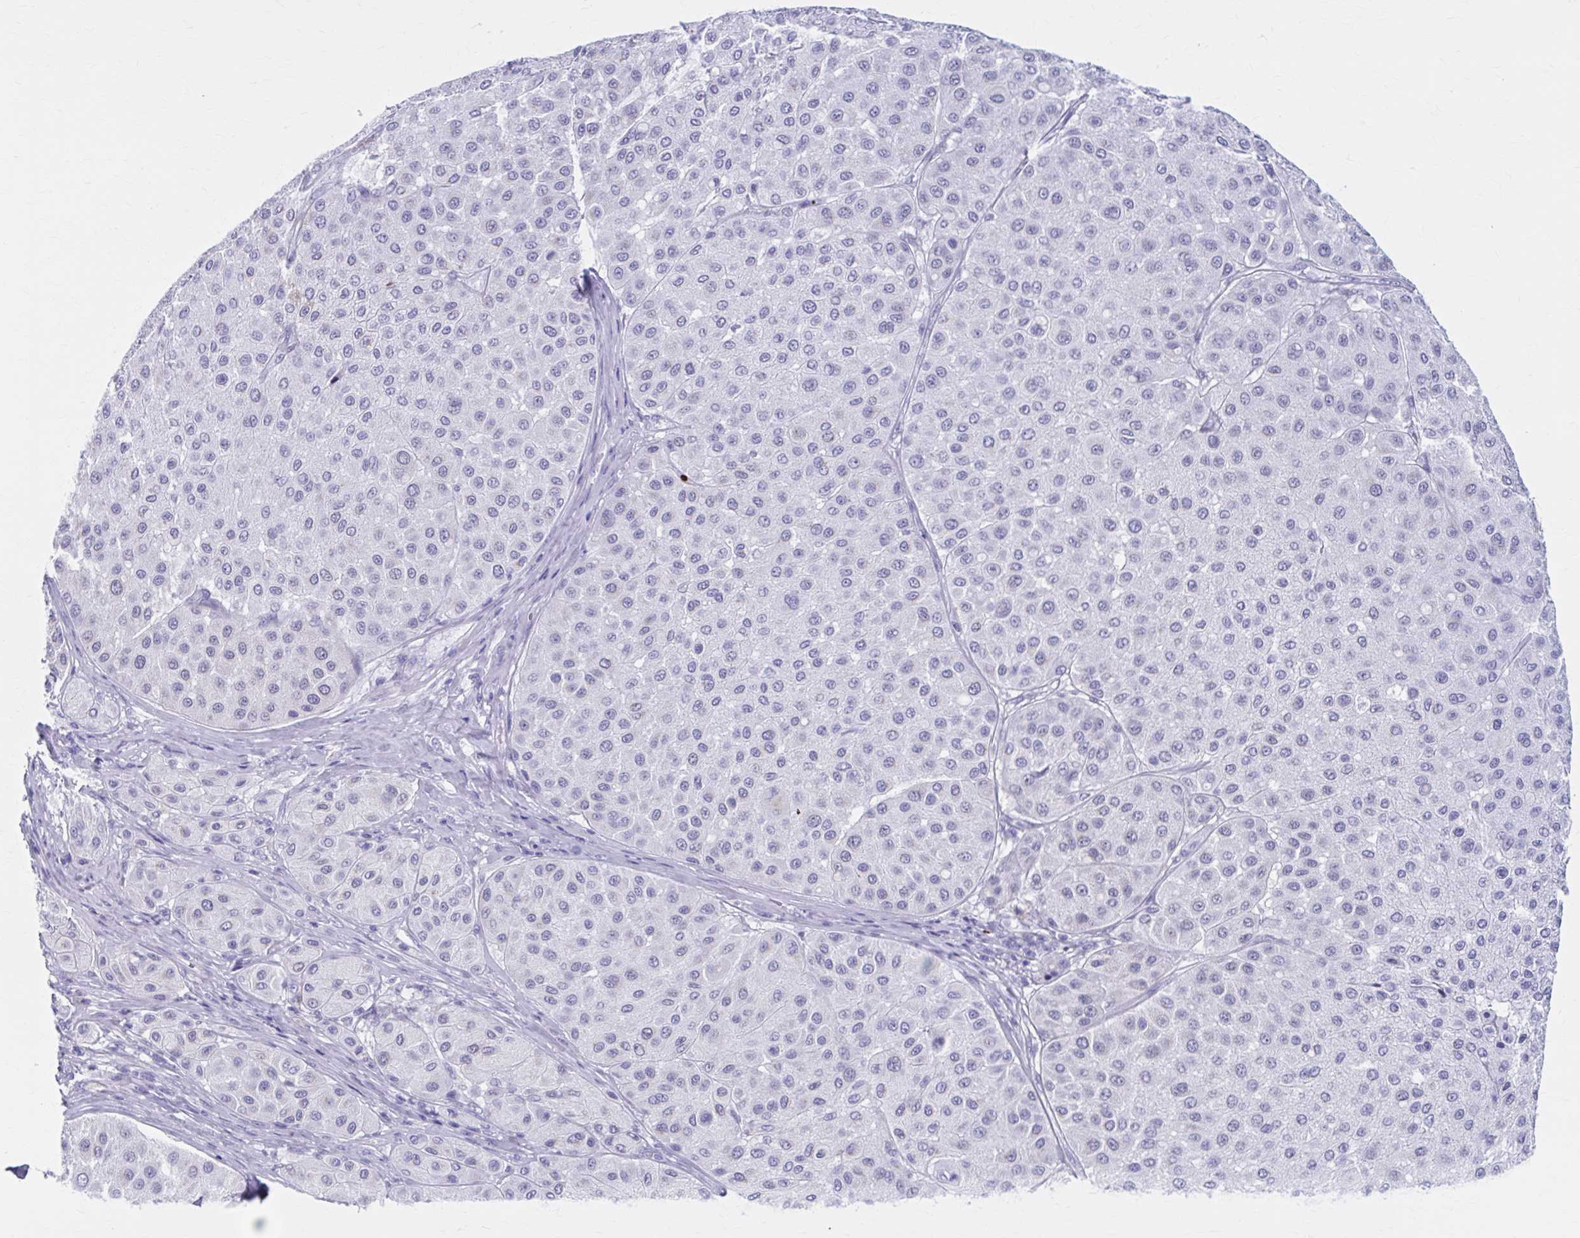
{"staining": {"intensity": "negative", "quantity": "none", "location": "none"}, "tissue": "melanoma", "cell_type": "Tumor cells", "image_type": "cancer", "snomed": [{"axis": "morphology", "description": "Malignant melanoma, Metastatic site"}, {"axis": "topography", "description": "Smooth muscle"}], "caption": "Melanoma was stained to show a protein in brown. There is no significant positivity in tumor cells.", "gene": "KCNE2", "patient": {"sex": "male", "age": 41}}